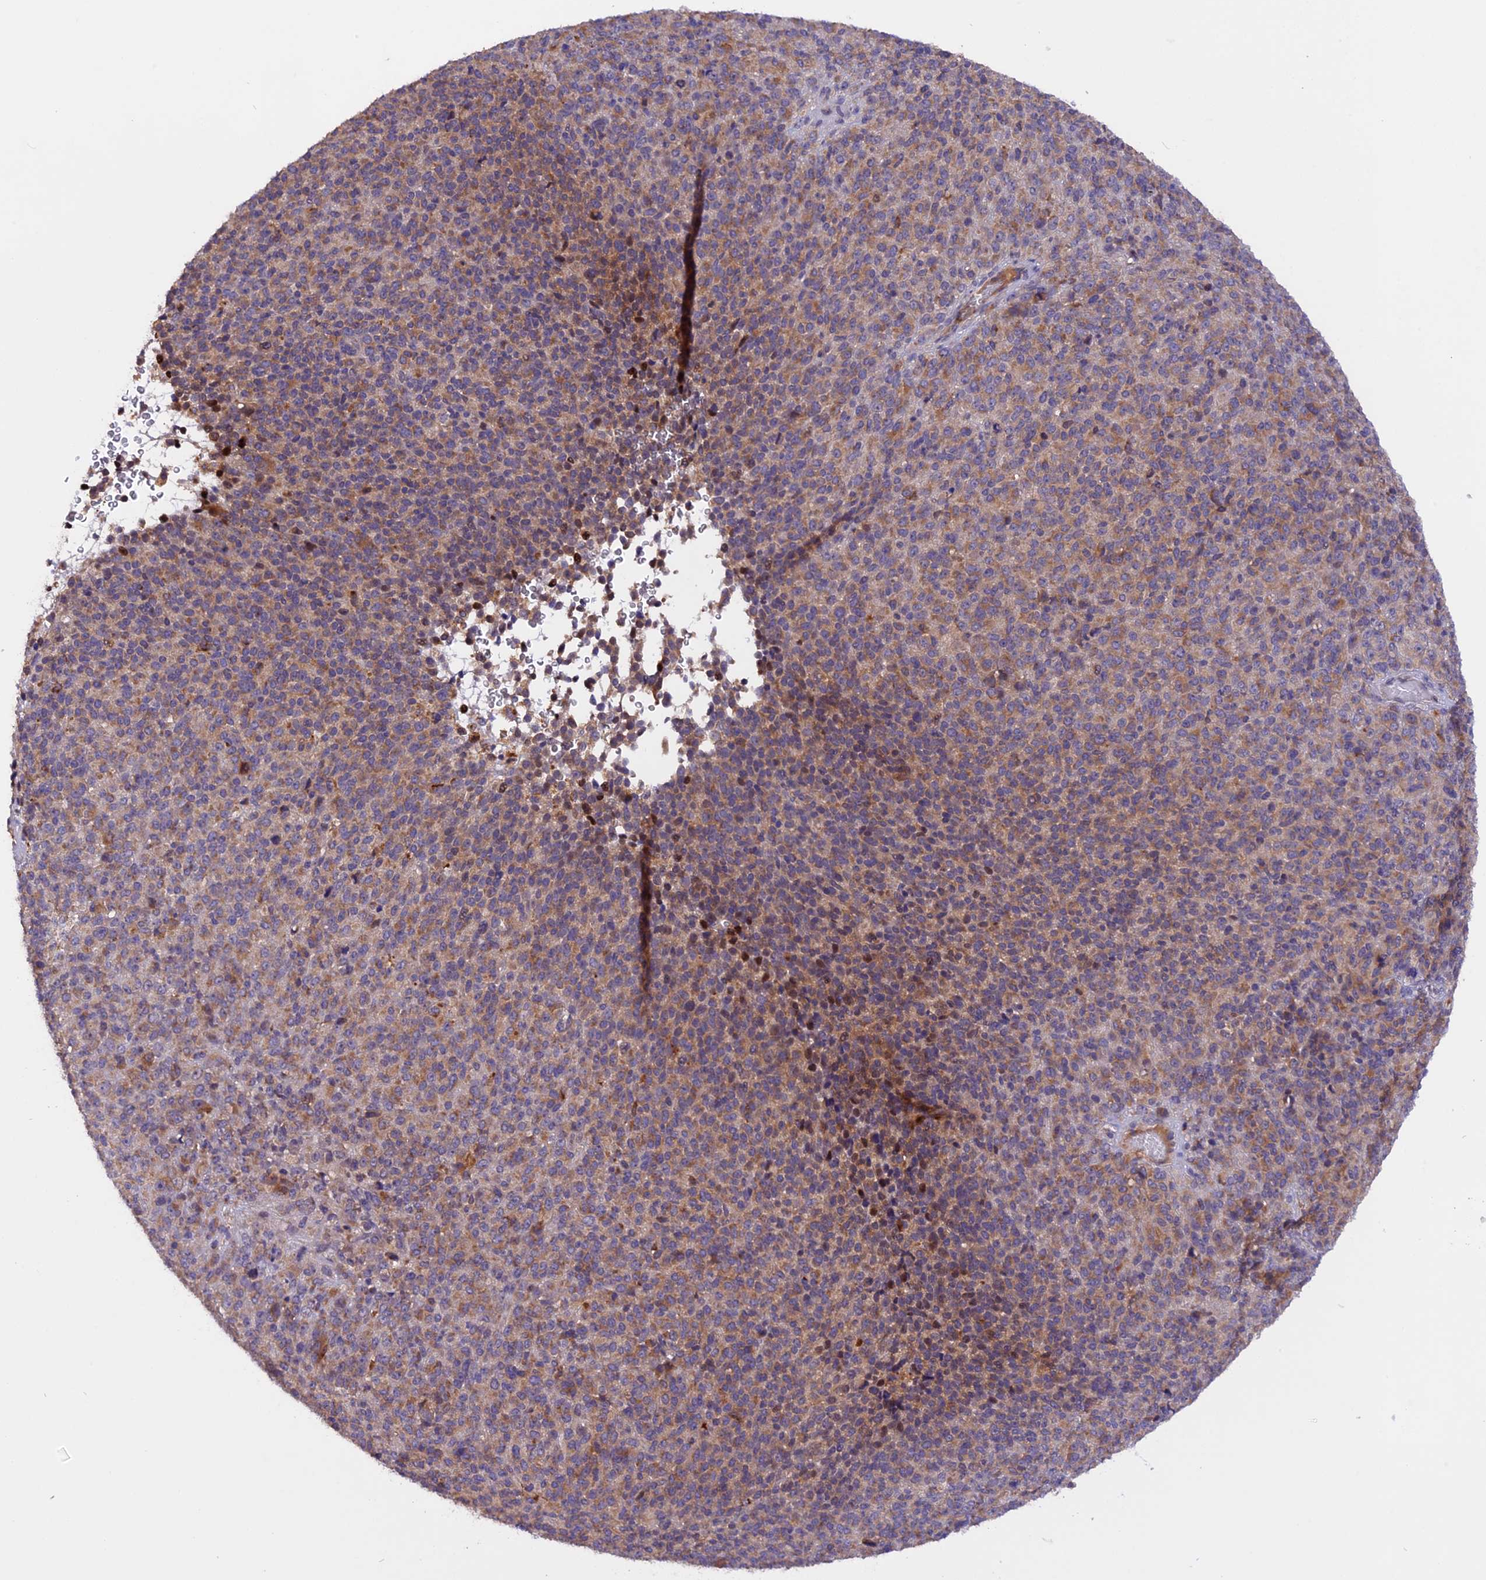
{"staining": {"intensity": "moderate", "quantity": ">75%", "location": "cytoplasmic/membranous"}, "tissue": "melanoma", "cell_type": "Tumor cells", "image_type": "cancer", "snomed": [{"axis": "morphology", "description": "Malignant melanoma, Metastatic site"}, {"axis": "topography", "description": "Brain"}], "caption": "Immunohistochemistry staining of malignant melanoma (metastatic site), which demonstrates medium levels of moderate cytoplasmic/membranous expression in about >75% of tumor cells indicating moderate cytoplasmic/membranous protein expression. The staining was performed using DAB (brown) for protein detection and nuclei were counterstained in hematoxylin (blue).", "gene": "MARK4", "patient": {"sex": "female", "age": 56}}